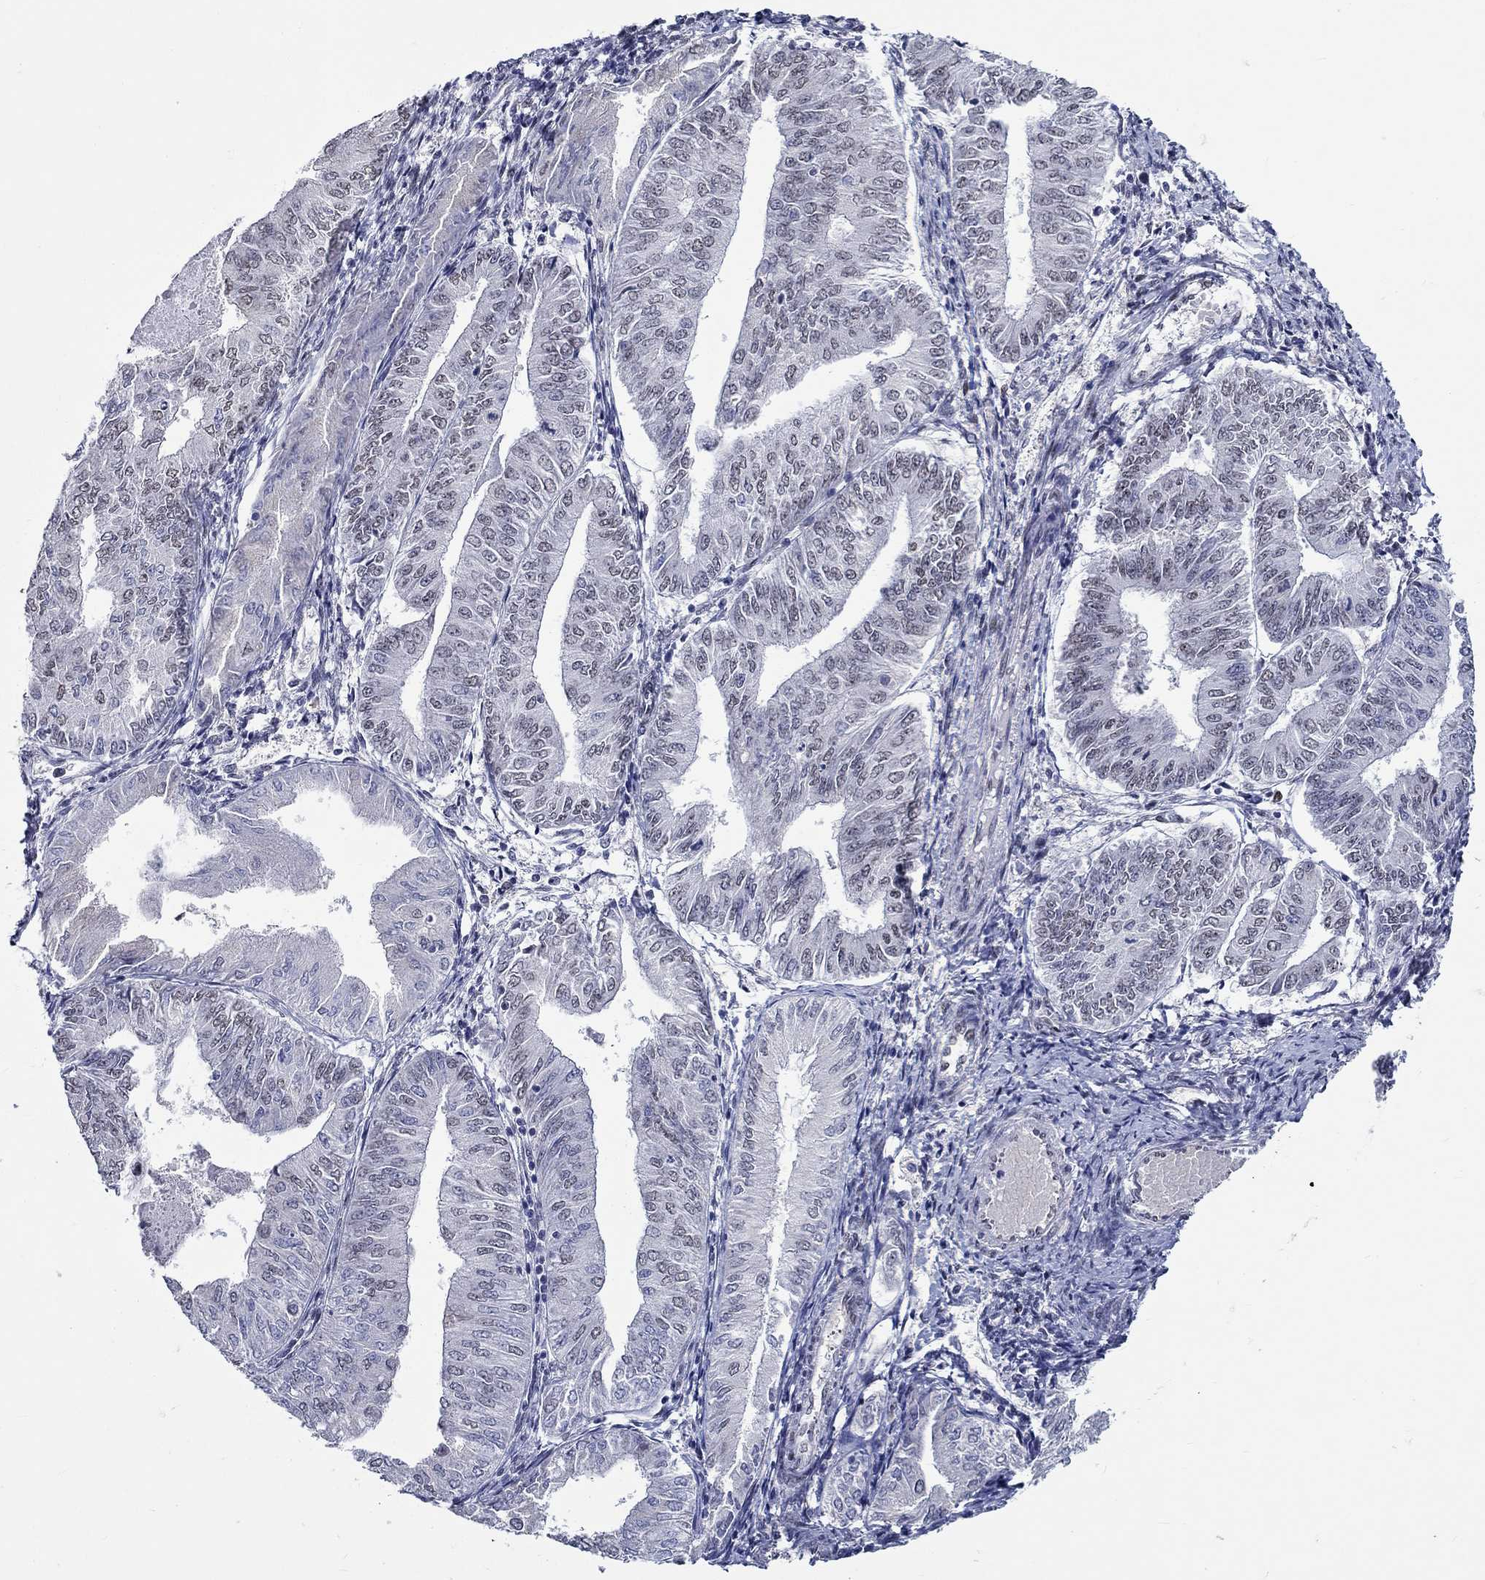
{"staining": {"intensity": "weak", "quantity": "<25%", "location": "nuclear"}, "tissue": "endometrial cancer", "cell_type": "Tumor cells", "image_type": "cancer", "snomed": [{"axis": "morphology", "description": "Adenocarcinoma, NOS"}, {"axis": "topography", "description": "Endometrium"}], "caption": "Histopathology image shows no protein expression in tumor cells of adenocarcinoma (endometrial) tissue. (Stains: DAB (3,3'-diaminobenzidine) immunohistochemistry with hematoxylin counter stain, Microscopy: brightfield microscopy at high magnification).", "gene": "GATA2", "patient": {"sex": "female", "age": 53}}